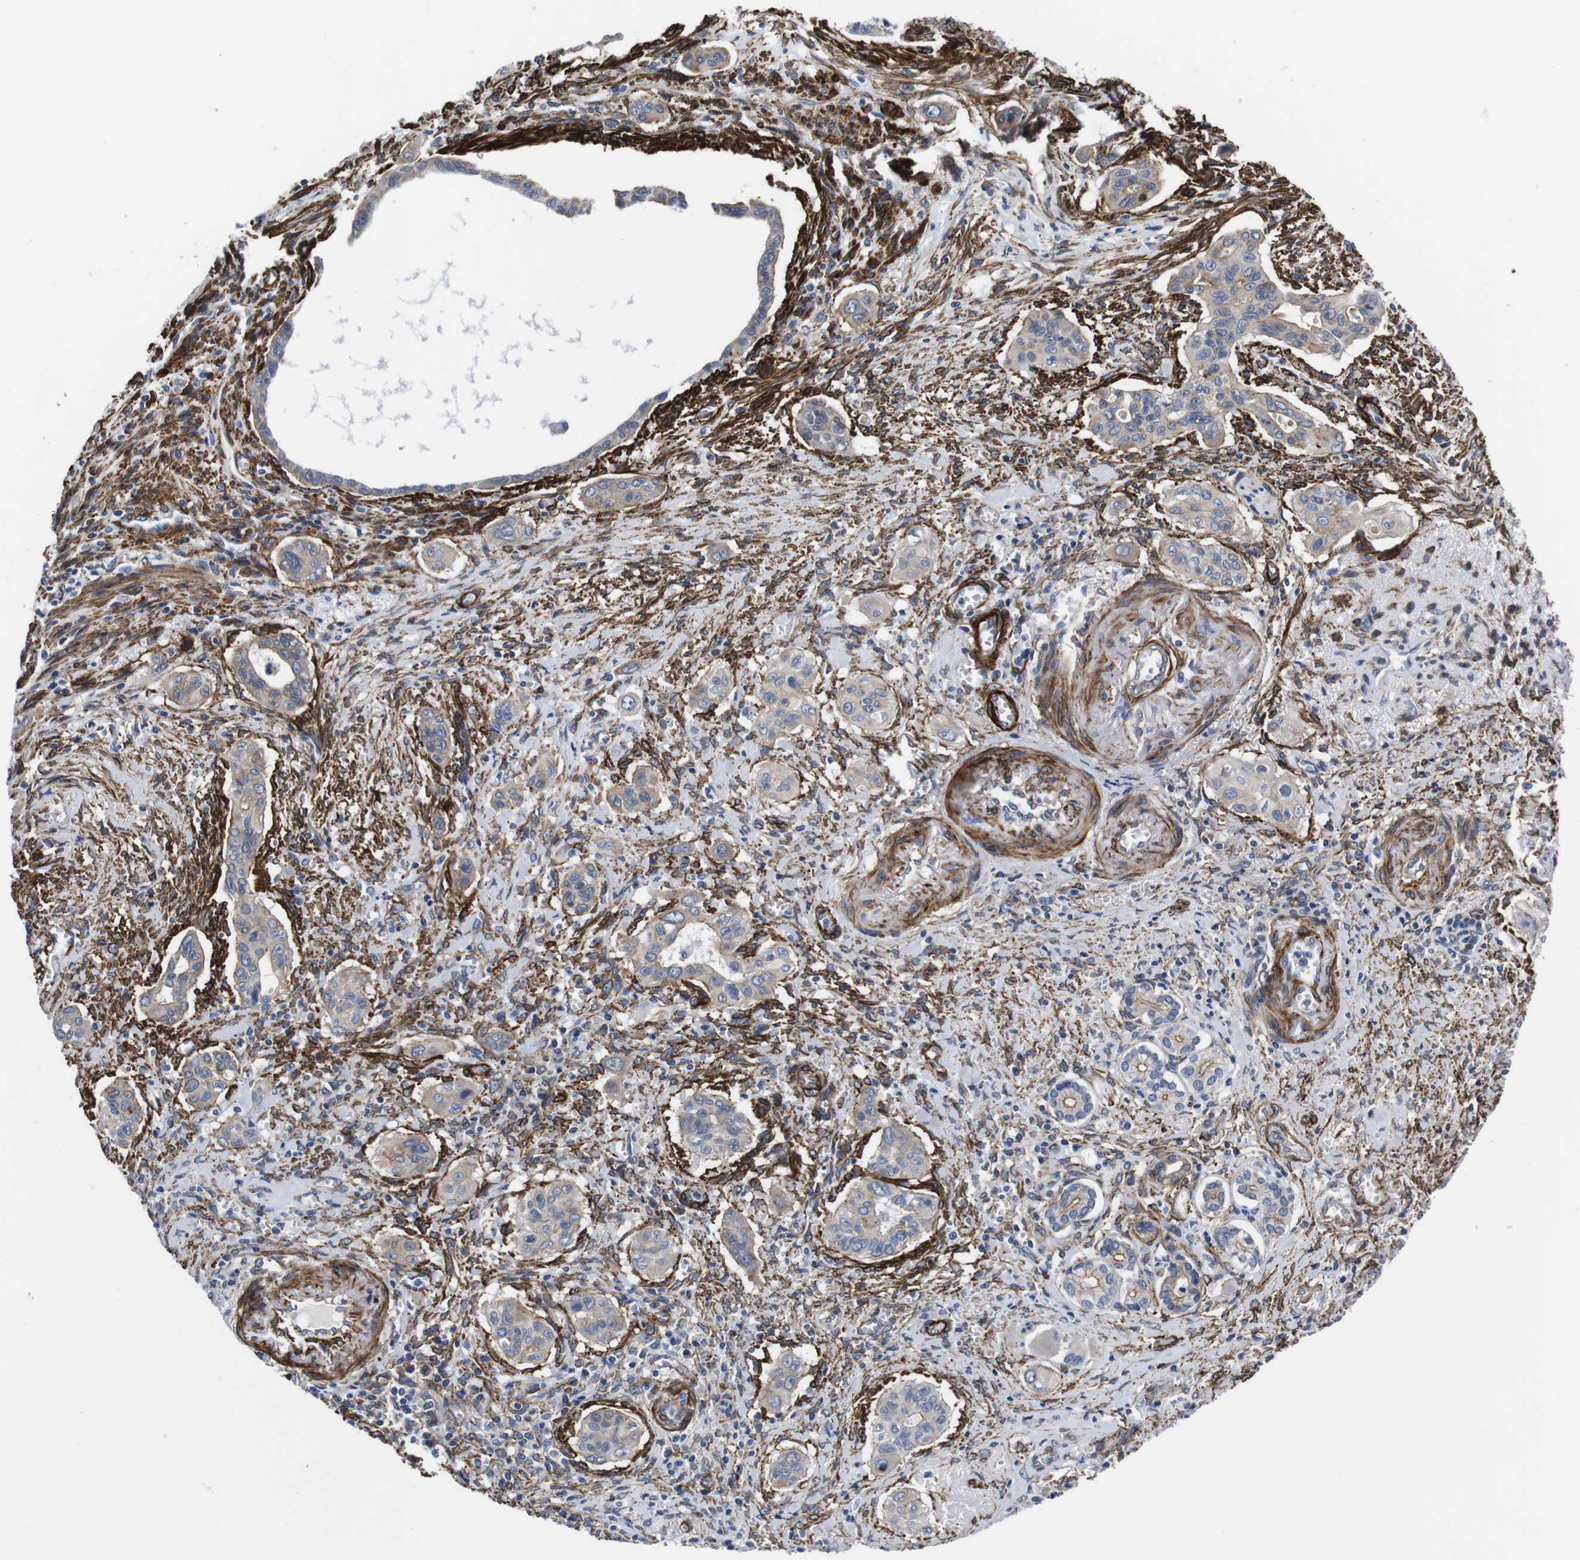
{"staining": {"intensity": "moderate", "quantity": ">75%", "location": "cytoplasmic/membranous"}, "tissue": "pancreatic cancer", "cell_type": "Tumor cells", "image_type": "cancer", "snomed": [{"axis": "morphology", "description": "Adenocarcinoma, NOS"}, {"axis": "topography", "description": "Pancreas"}], "caption": "High-magnification brightfield microscopy of pancreatic adenocarcinoma stained with DAB (brown) and counterstained with hematoxylin (blue). tumor cells exhibit moderate cytoplasmic/membranous staining is appreciated in about>75% of cells.", "gene": "WNT10A", "patient": {"sex": "male", "age": 77}}